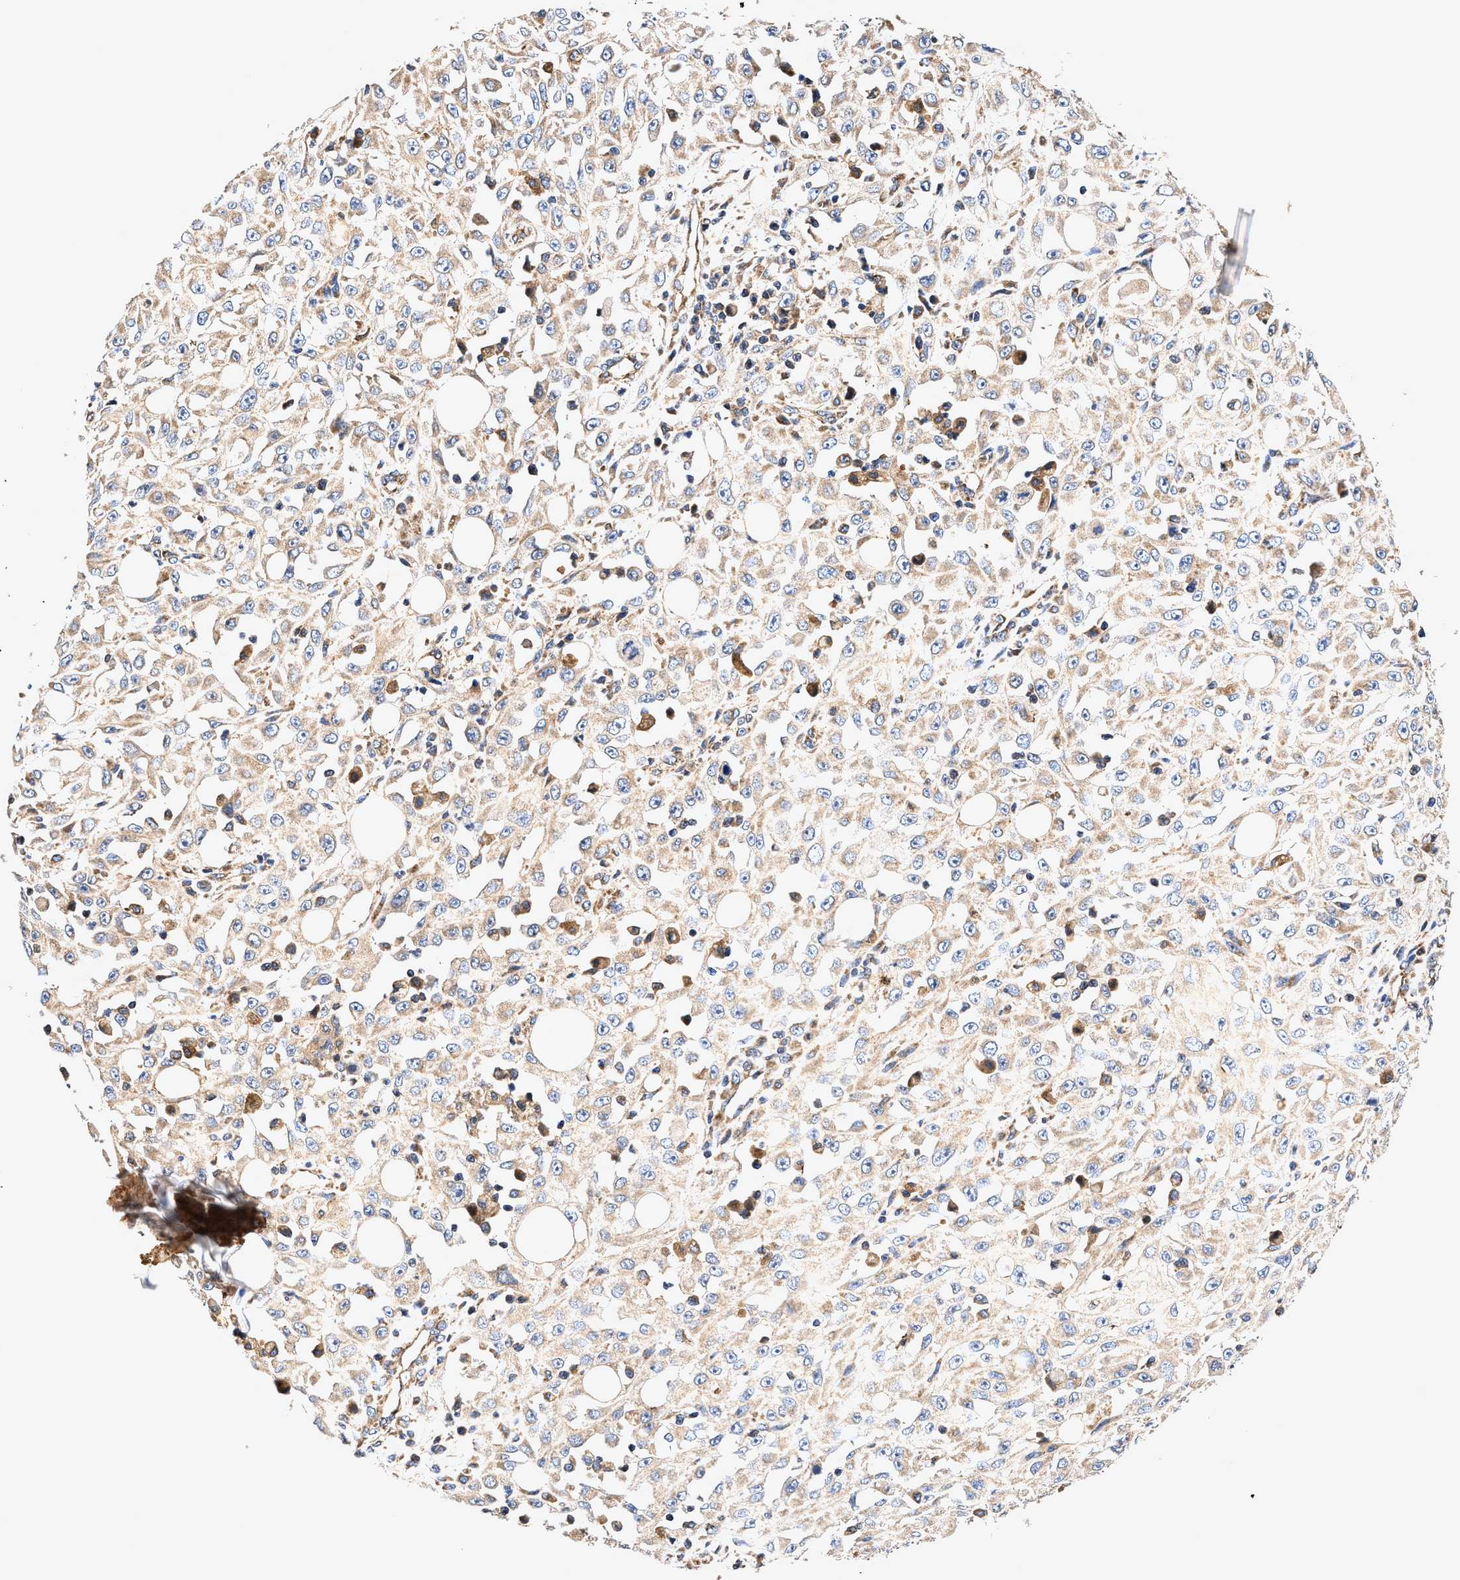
{"staining": {"intensity": "weak", "quantity": "25%-75%", "location": "cytoplasmic/membranous"}, "tissue": "skin cancer", "cell_type": "Tumor cells", "image_type": "cancer", "snomed": [{"axis": "morphology", "description": "Squamous cell carcinoma, NOS"}, {"axis": "morphology", "description": "Squamous cell carcinoma, metastatic, NOS"}, {"axis": "topography", "description": "Skin"}, {"axis": "topography", "description": "Lymph node"}], "caption": "IHC histopathology image of skin squamous cell carcinoma stained for a protein (brown), which demonstrates low levels of weak cytoplasmic/membranous positivity in about 25%-75% of tumor cells.", "gene": "EFNA4", "patient": {"sex": "male", "age": 75}}